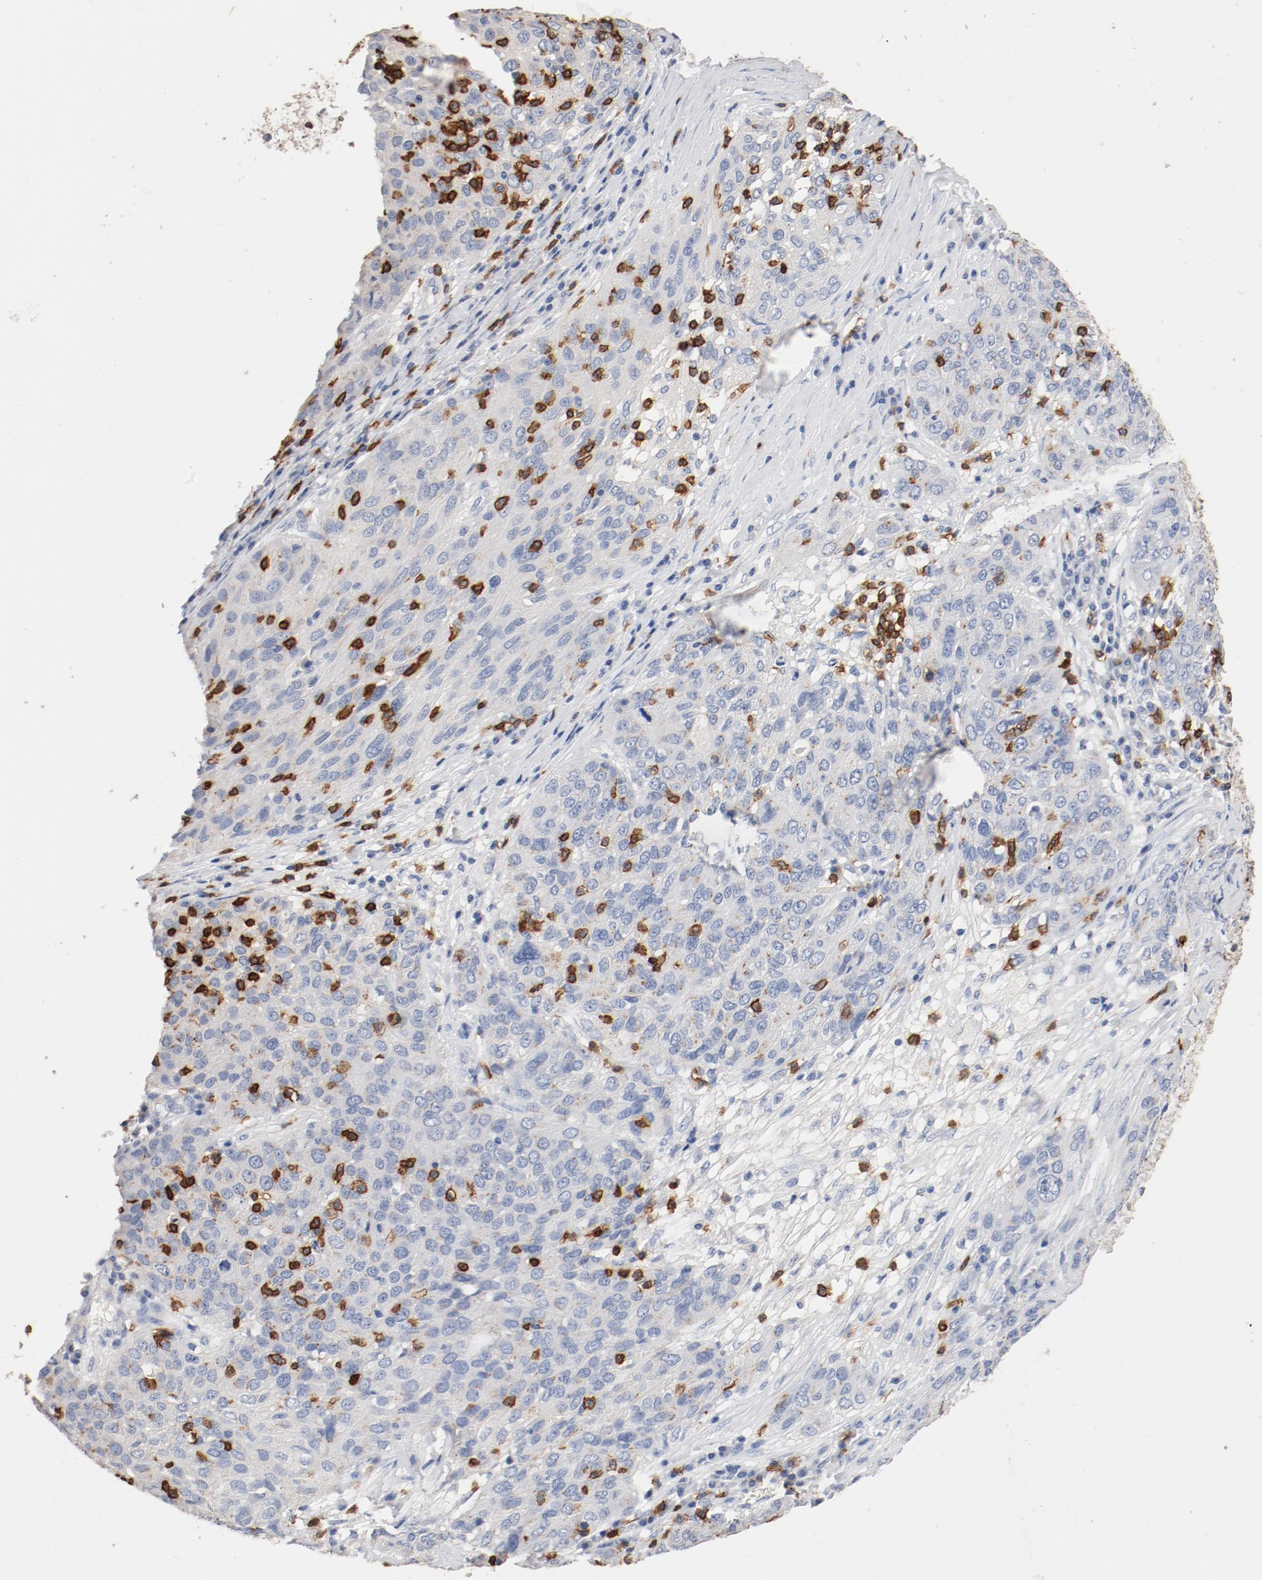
{"staining": {"intensity": "negative", "quantity": "none", "location": "none"}, "tissue": "ovarian cancer", "cell_type": "Tumor cells", "image_type": "cancer", "snomed": [{"axis": "morphology", "description": "Carcinoma, endometroid"}, {"axis": "topography", "description": "Ovary"}], "caption": "This is an immunohistochemistry (IHC) photomicrograph of endometroid carcinoma (ovarian). There is no positivity in tumor cells.", "gene": "CD247", "patient": {"sex": "female", "age": 50}}